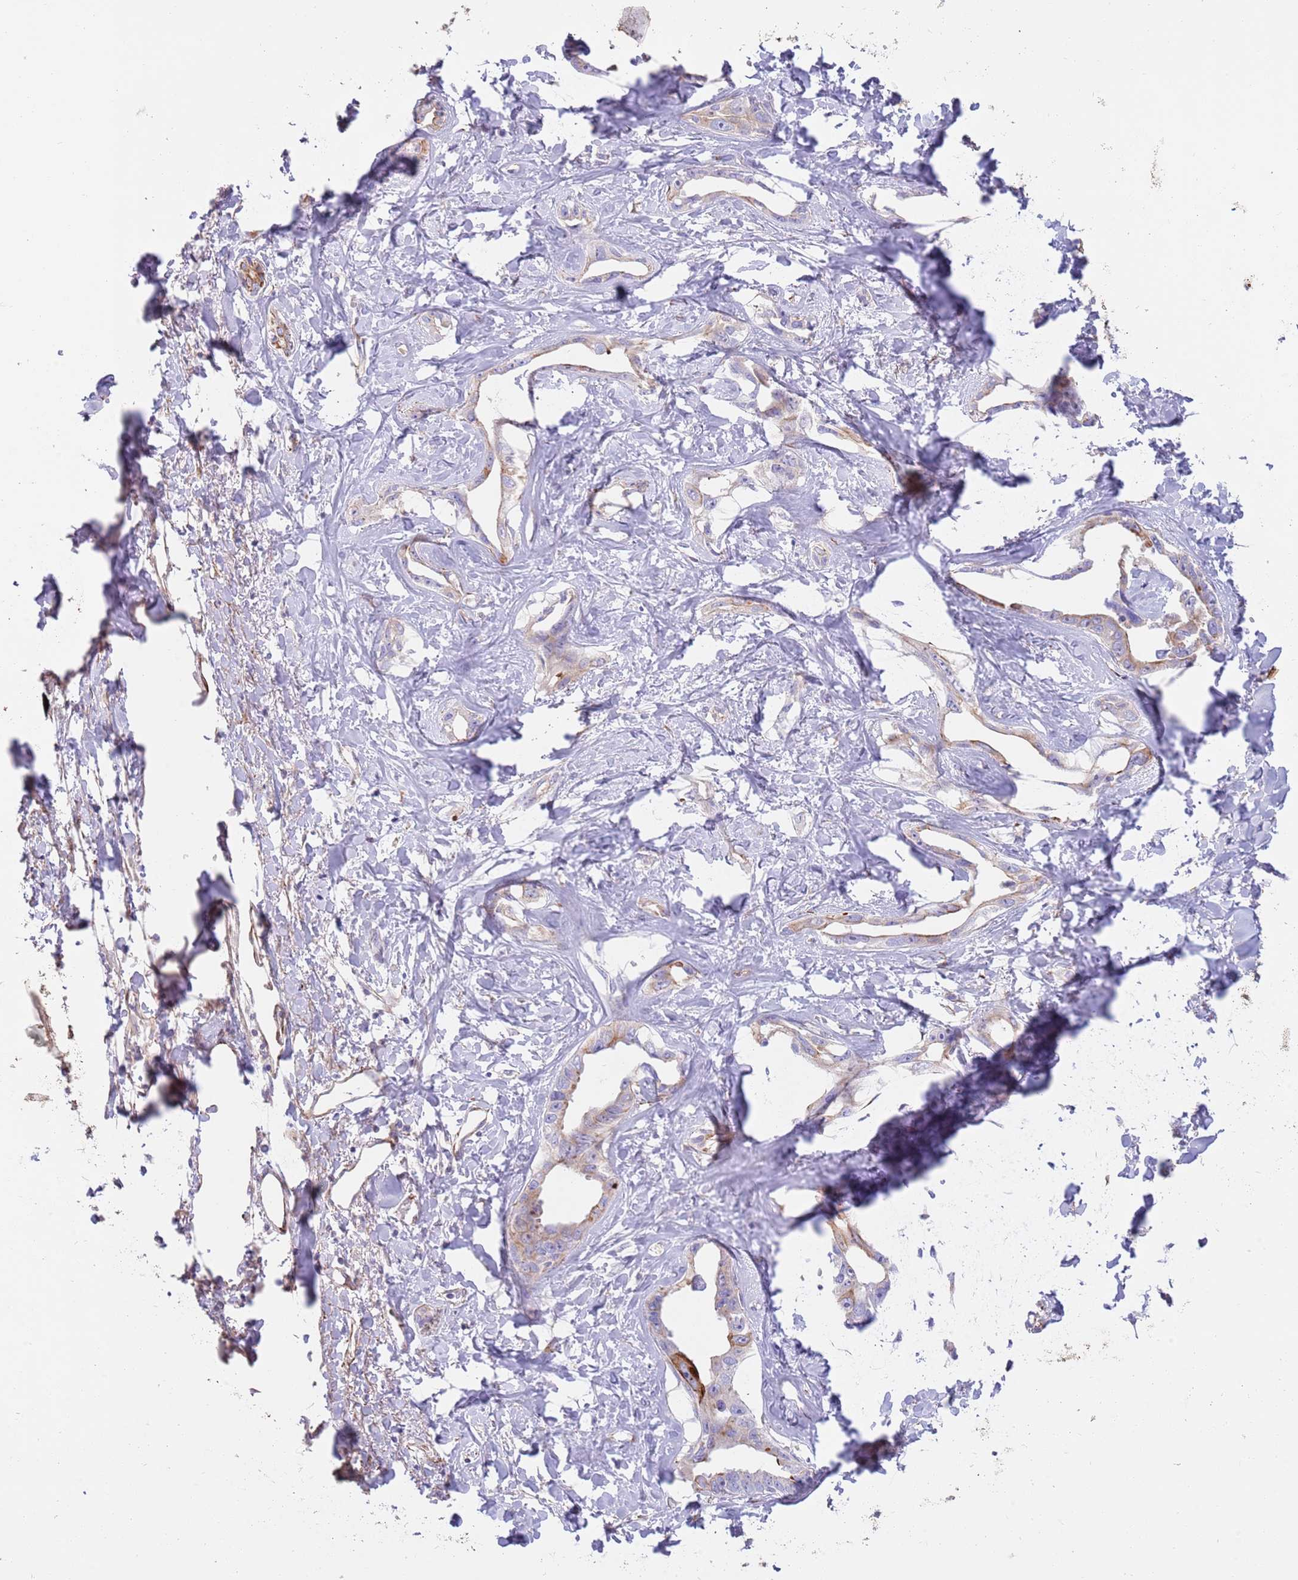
{"staining": {"intensity": "moderate", "quantity": "<25%", "location": "cytoplasmic/membranous"}, "tissue": "liver cancer", "cell_type": "Tumor cells", "image_type": "cancer", "snomed": [{"axis": "morphology", "description": "Cholangiocarcinoma"}, {"axis": "topography", "description": "Liver"}], "caption": "An immunohistochemistry (IHC) photomicrograph of tumor tissue is shown. Protein staining in brown highlights moderate cytoplasmic/membranous positivity in liver cholangiocarcinoma within tumor cells.", "gene": "MOGAT1", "patient": {"sex": "male", "age": 59}}